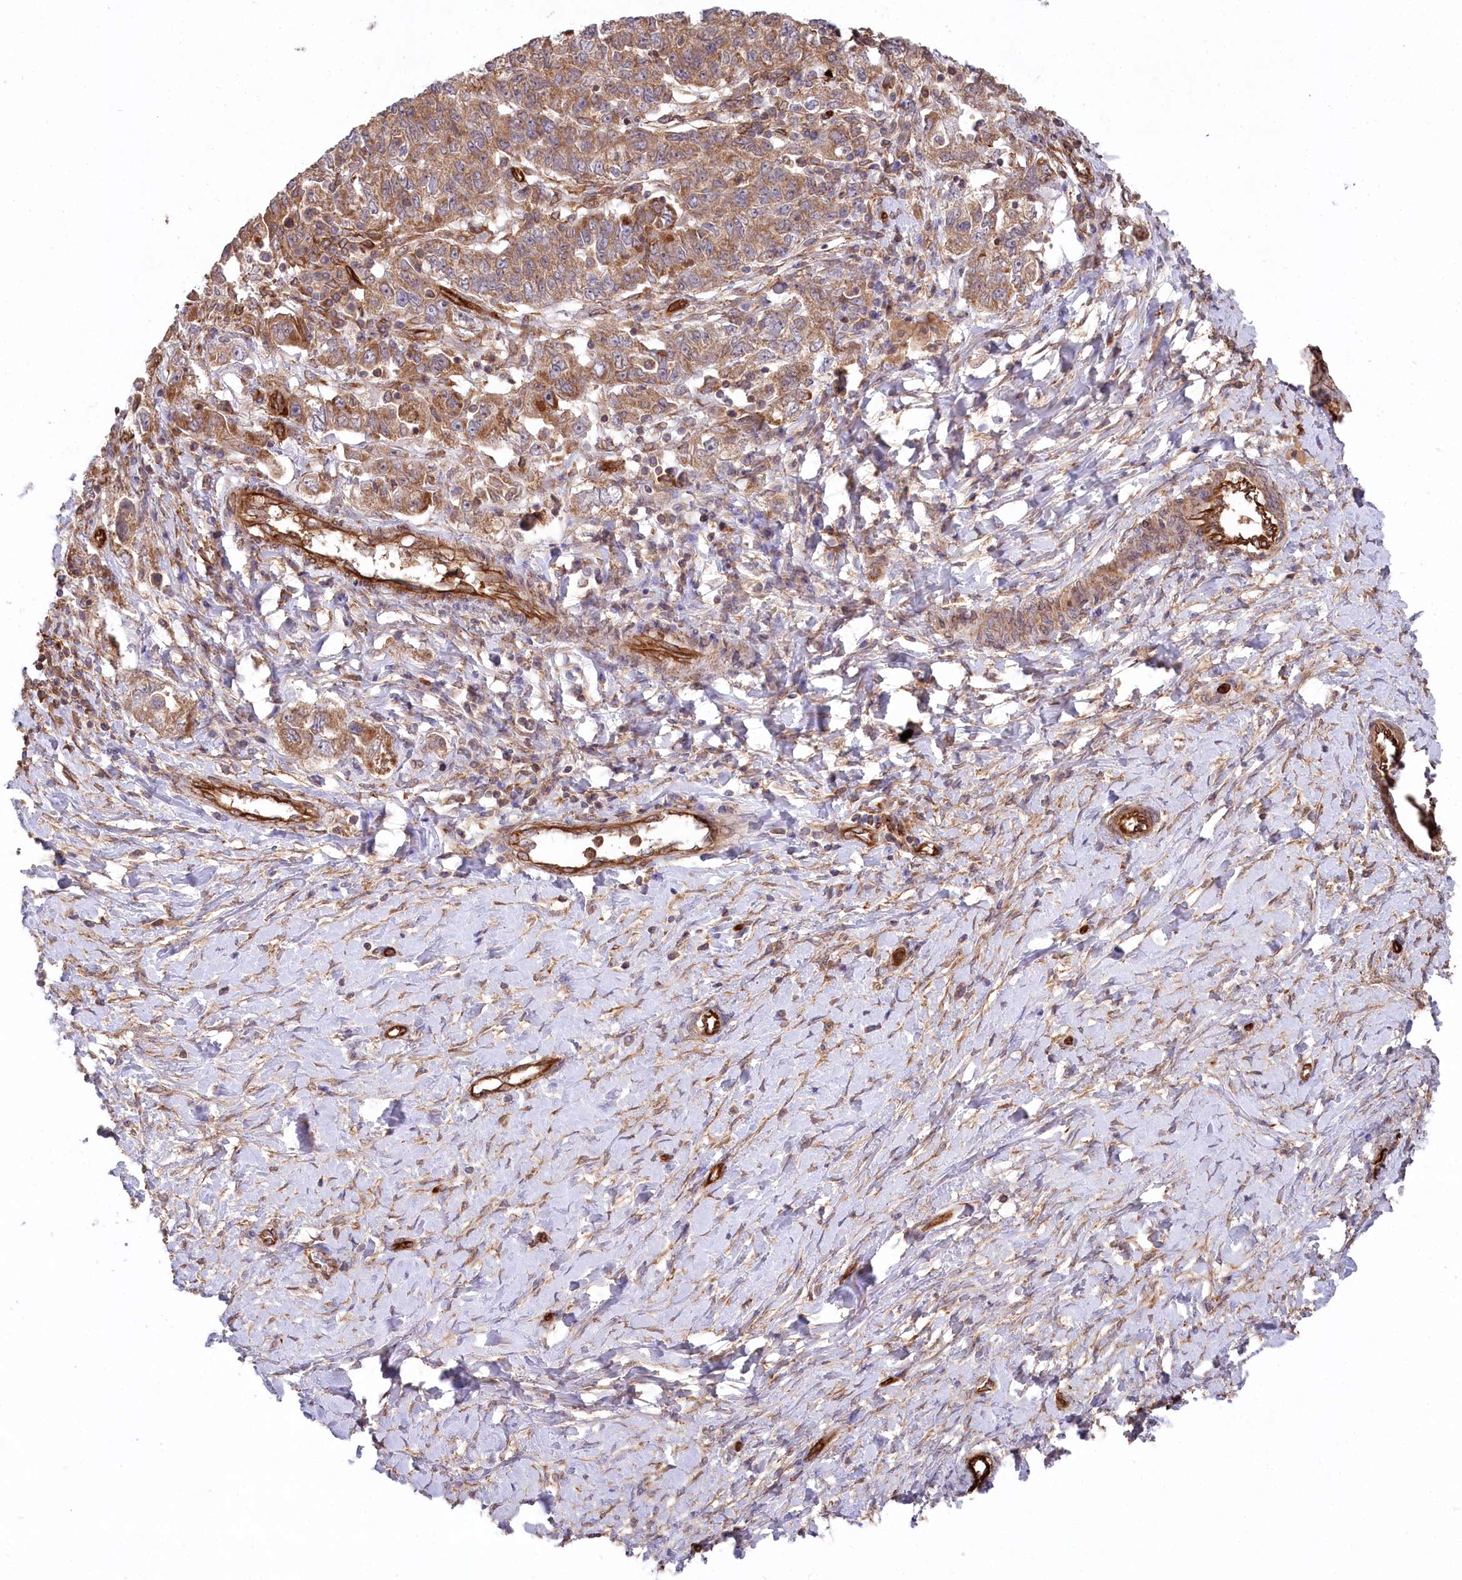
{"staining": {"intensity": "moderate", "quantity": ">75%", "location": "cytoplasmic/membranous"}, "tissue": "ovarian cancer", "cell_type": "Tumor cells", "image_type": "cancer", "snomed": [{"axis": "morphology", "description": "Carcinoma, NOS"}, {"axis": "morphology", "description": "Cystadenocarcinoma, serous, NOS"}, {"axis": "topography", "description": "Ovary"}], "caption": "Ovarian cancer stained with a brown dye displays moderate cytoplasmic/membranous positive expression in about >75% of tumor cells.", "gene": "MTPAP", "patient": {"sex": "female", "age": 69}}